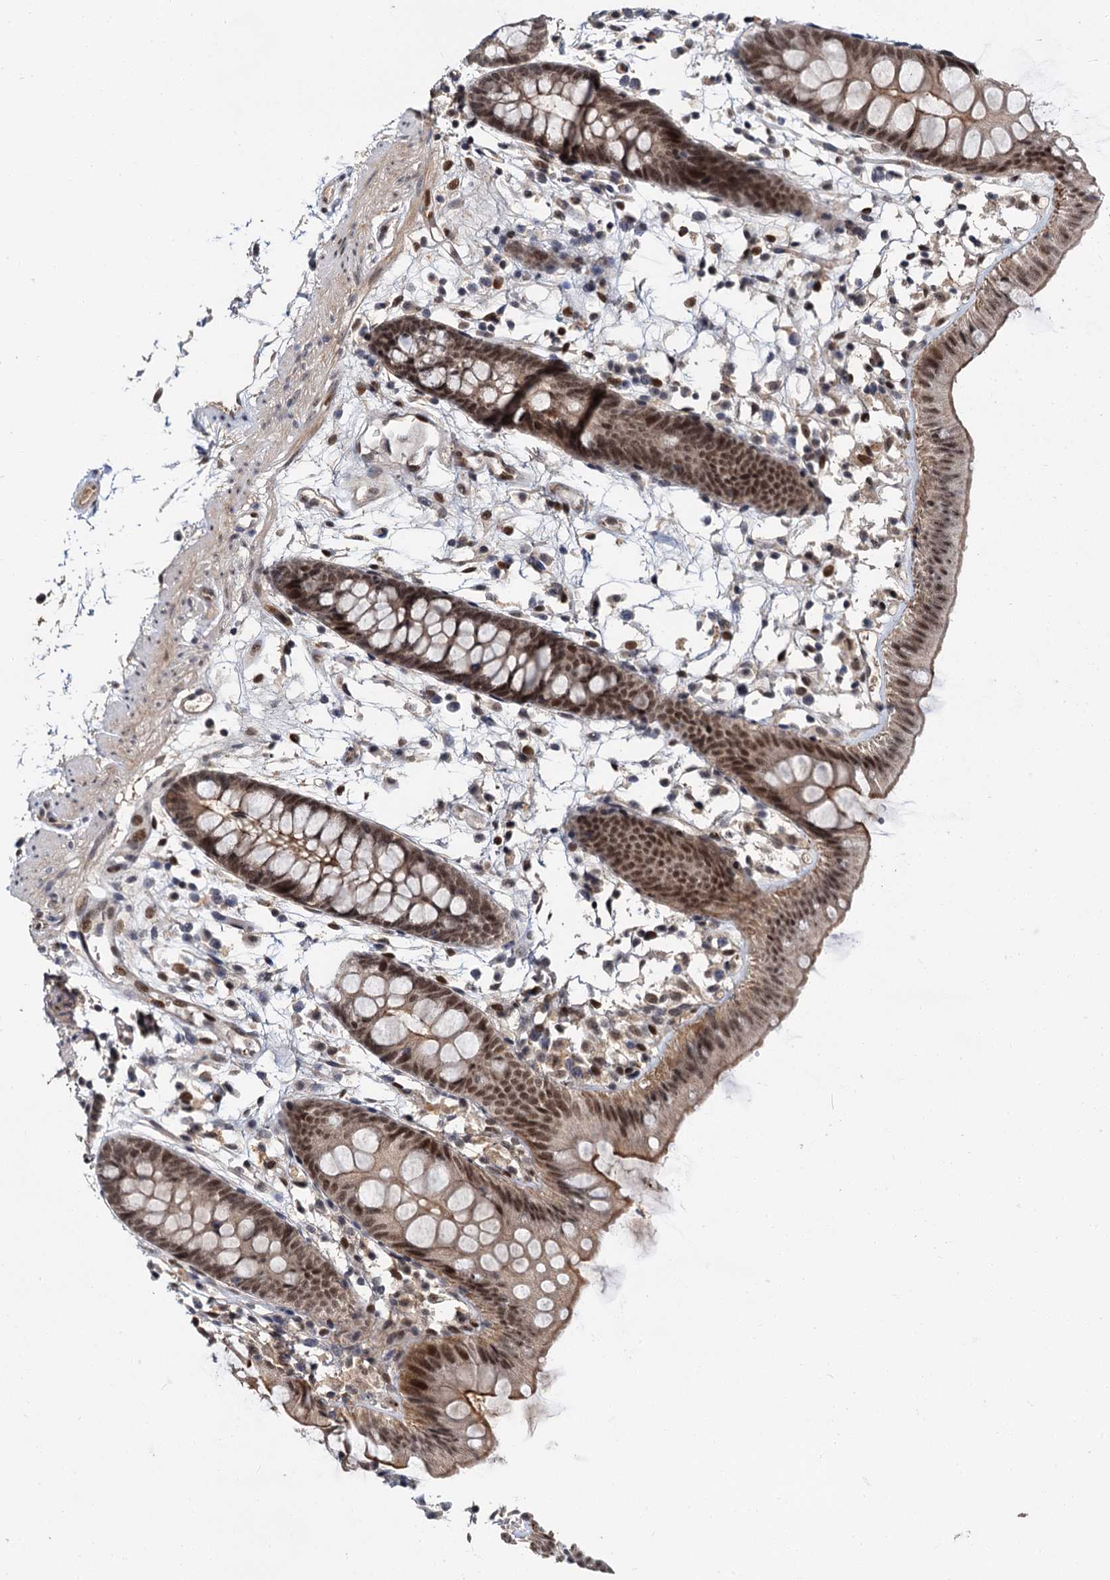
{"staining": {"intensity": "moderate", "quantity": ">75%", "location": "cytoplasmic/membranous"}, "tissue": "colon", "cell_type": "Endothelial cells", "image_type": "normal", "snomed": [{"axis": "morphology", "description": "Normal tissue, NOS"}, {"axis": "topography", "description": "Colon"}], "caption": "This is a micrograph of immunohistochemistry (IHC) staining of unremarkable colon, which shows moderate staining in the cytoplasmic/membranous of endothelial cells.", "gene": "MBD6", "patient": {"sex": "male", "age": 56}}